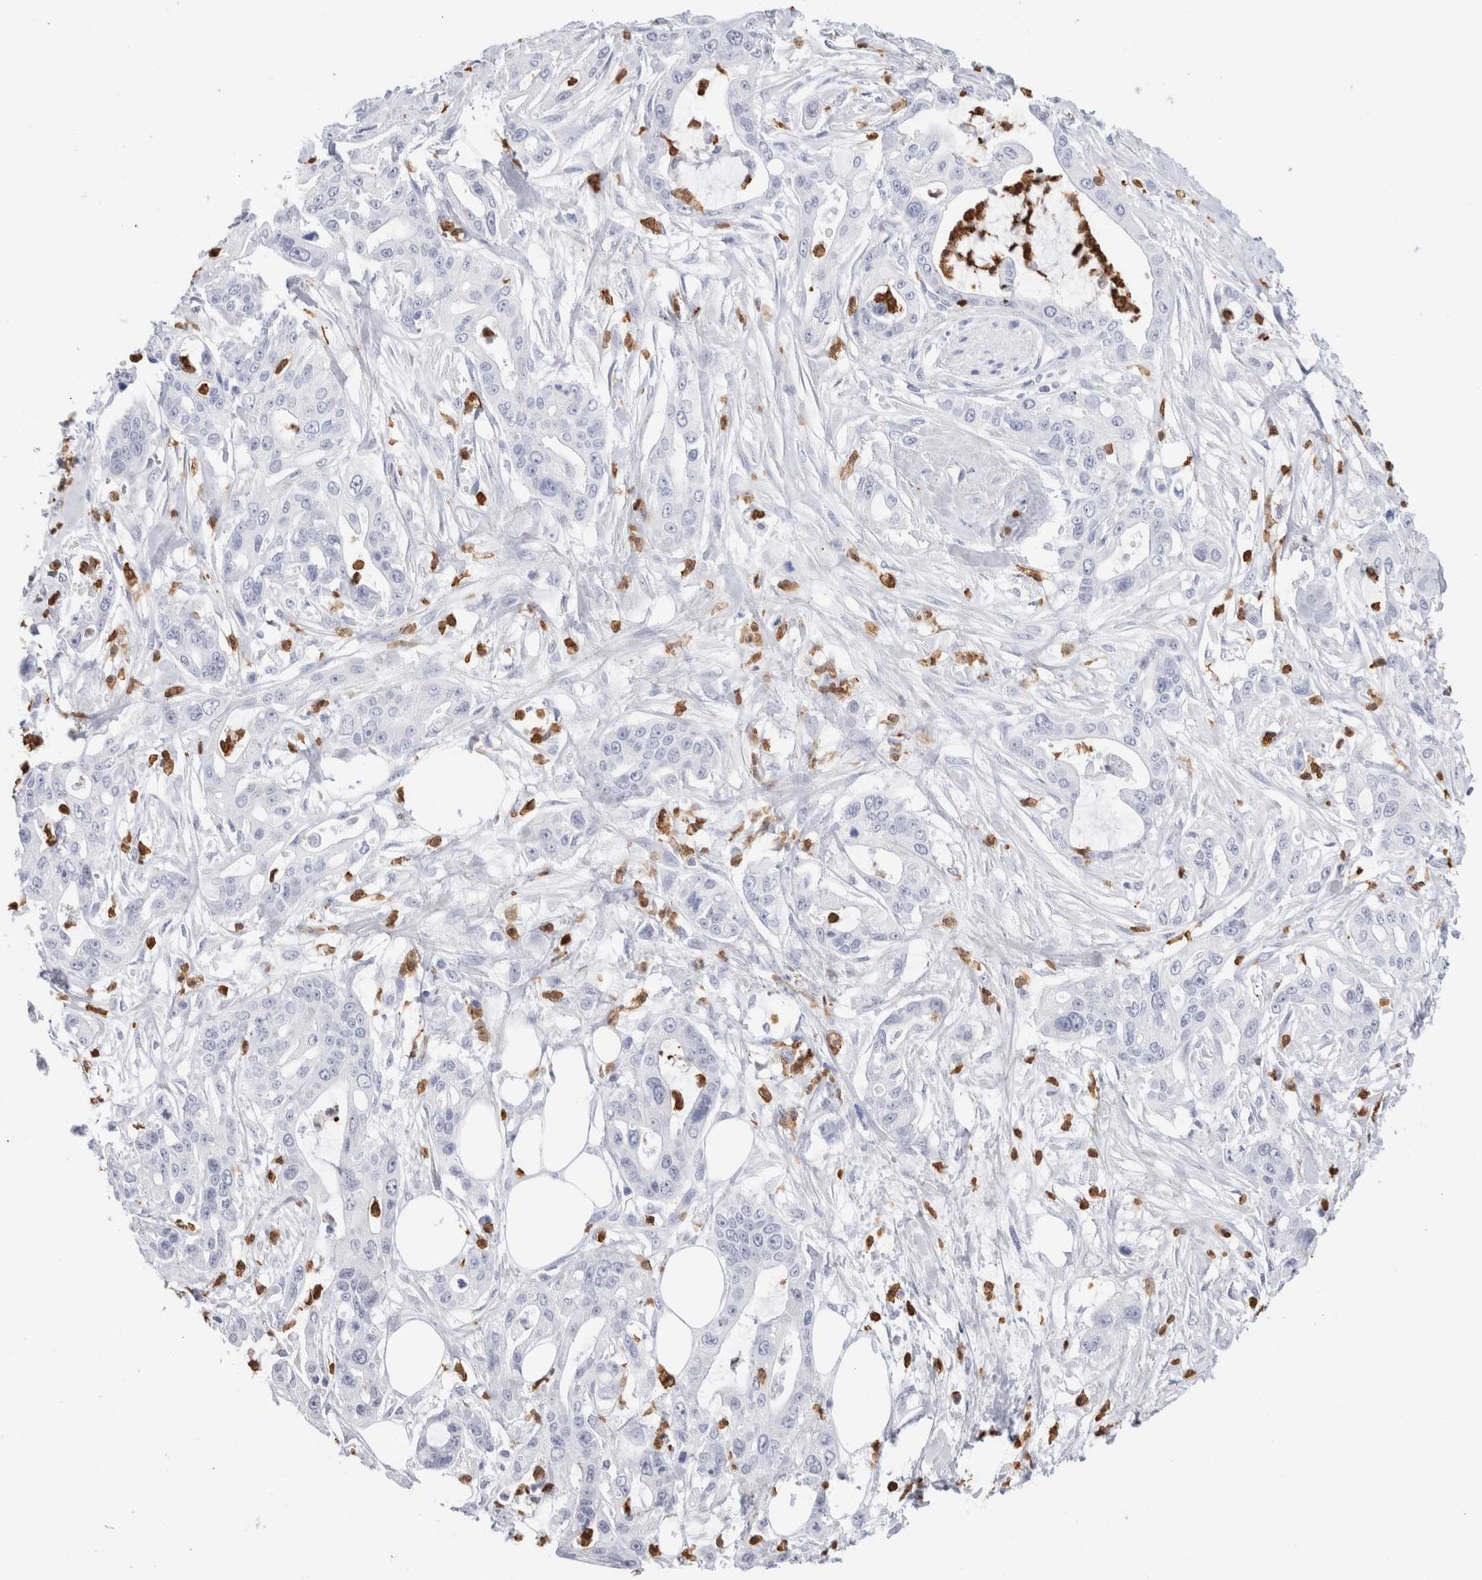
{"staining": {"intensity": "negative", "quantity": "none", "location": "none"}, "tissue": "pancreatic cancer", "cell_type": "Tumor cells", "image_type": "cancer", "snomed": [{"axis": "morphology", "description": "Adenocarcinoma, NOS"}, {"axis": "topography", "description": "Pancreas"}], "caption": "Immunohistochemistry (IHC) photomicrograph of neoplastic tissue: human adenocarcinoma (pancreatic) stained with DAB demonstrates no significant protein staining in tumor cells.", "gene": "SLC10A5", "patient": {"sex": "male", "age": 68}}